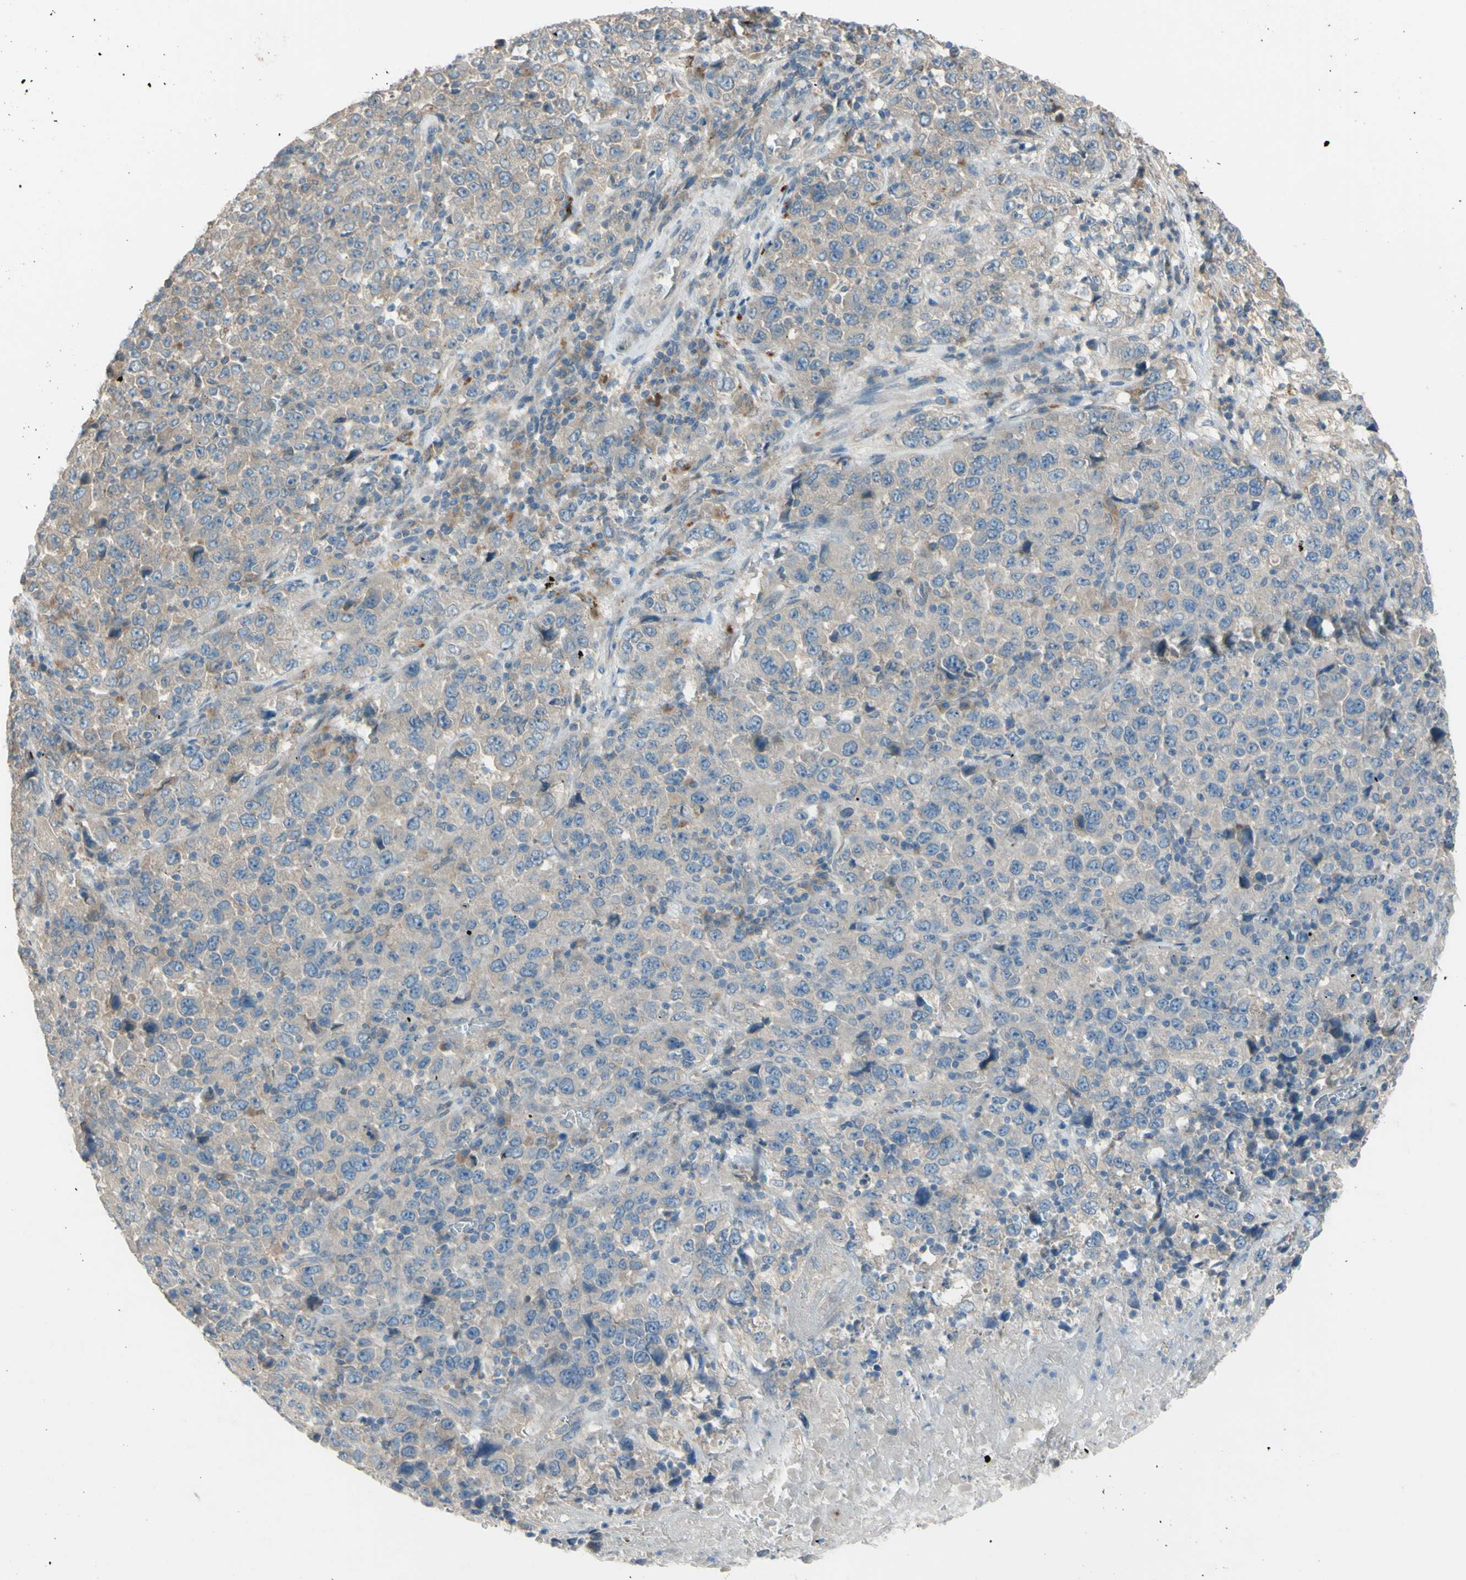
{"staining": {"intensity": "weak", "quantity": ">75%", "location": "cytoplasmic/membranous"}, "tissue": "stomach cancer", "cell_type": "Tumor cells", "image_type": "cancer", "snomed": [{"axis": "morphology", "description": "Normal tissue, NOS"}, {"axis": "morphology", "description": "Adenocarcinoma, NOS"}, {"axis": "topography", "description": "Stomach, upper"}, {"axis": "topography", "description": "Stomach"}], "caption": "The image exhibits staining of adenocarcinoma (stomach), revealing weak cytoplasmic/membranous protein expression (brown color) within tumor cells.", "gene": "AFP", "patient": {"sex": "male", "age": 59}}